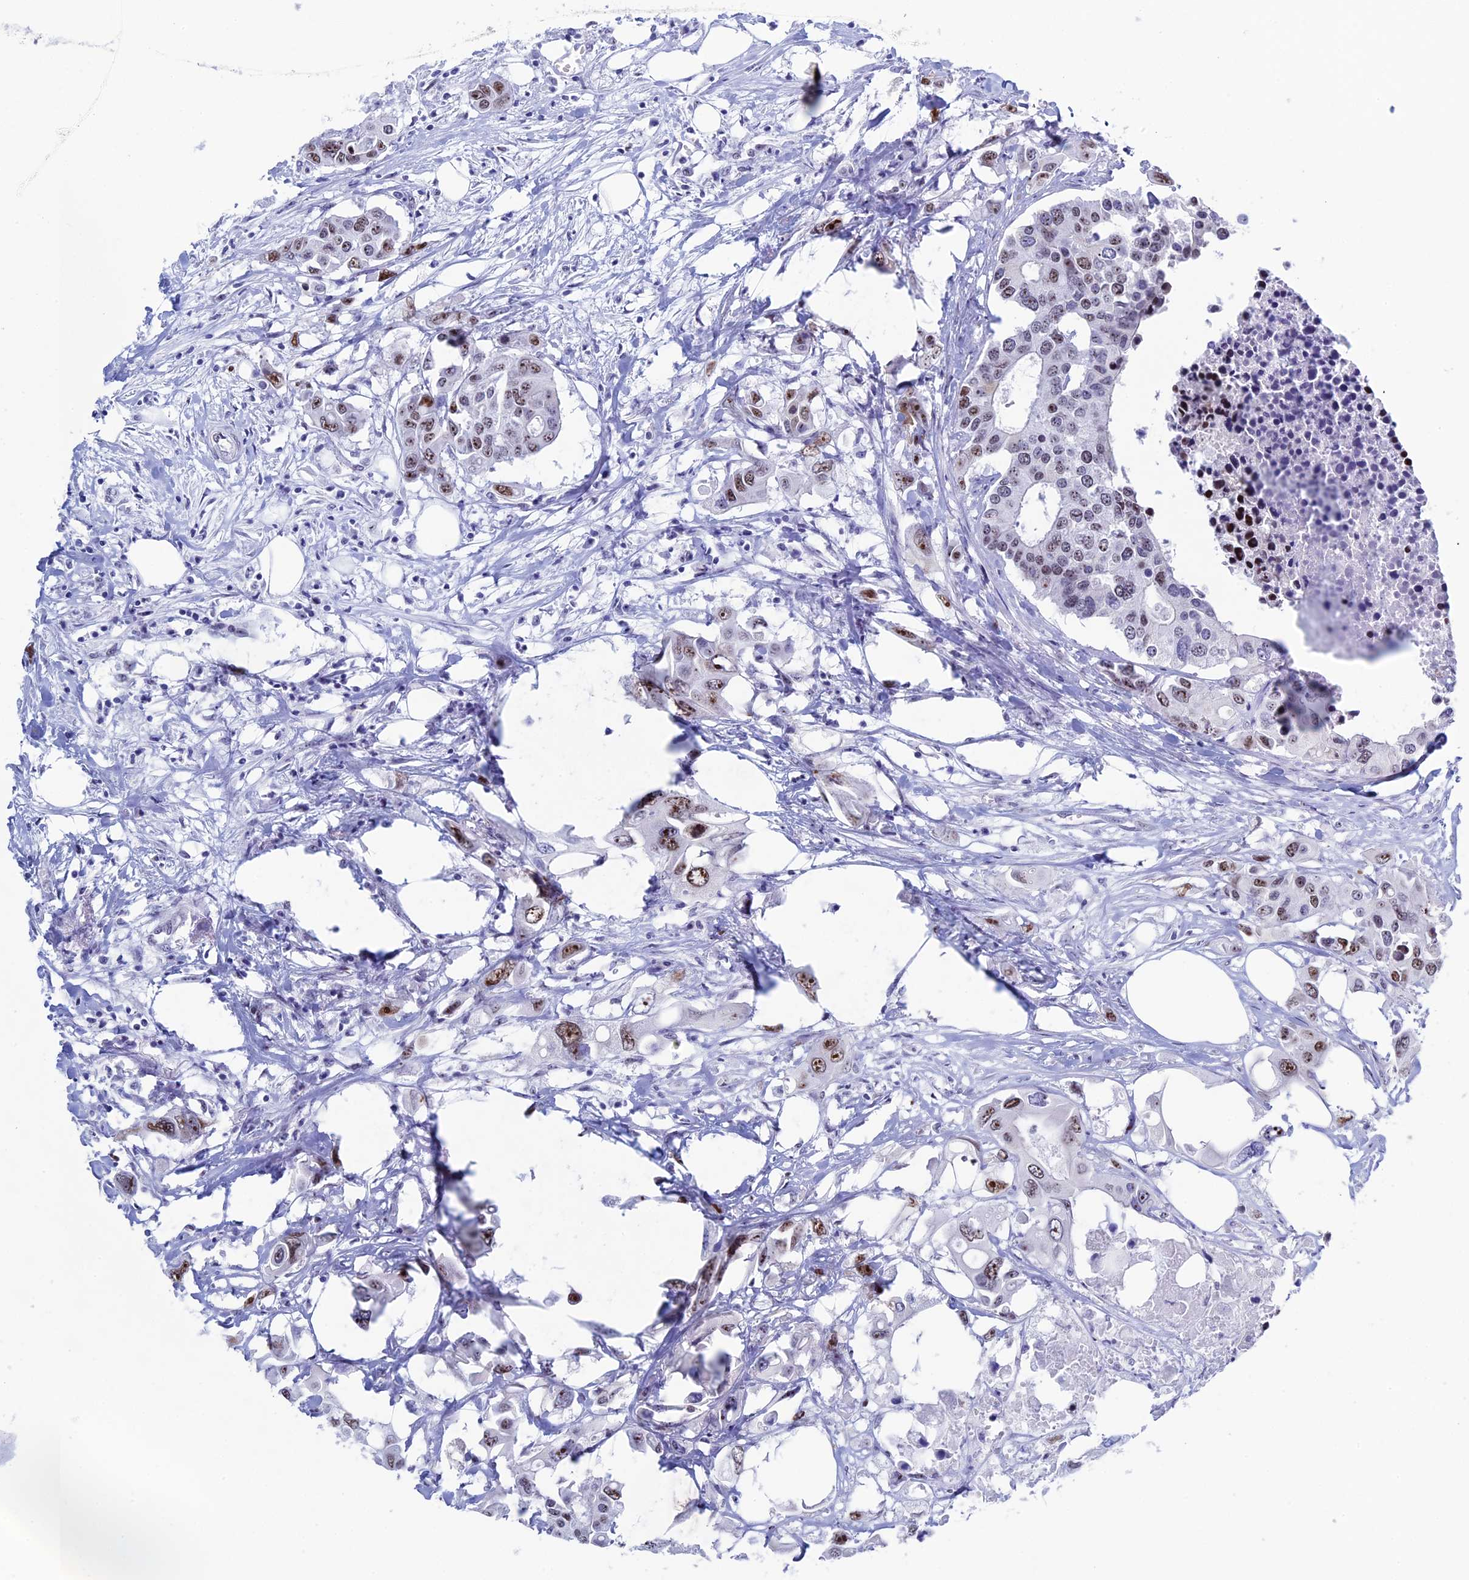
{"staining": {"intensity": "moderate", "quantity": "25%-75%", "location": "nuclear"}, "tissue": "colorectal cancer", "cell_type": "Tumor cells", "image_type": "cancer", "snomed": [{"axis": "morphology", "description": "Adenocarcinoma, NOS"}, {"axis": "topography", "description": "Colon"}], "caption": "A brown stain highlights moderate nuclear expression of a protein in human colorectal adenocarcinoma tumor cells. The staining was performed using DAB to visualize the protein expression in brown, while the nuclei were stained in blue with hematoxylin (Magnification: 20x).", "gene": "CCDC86", "patient": {"sex": "male", "age": 77}}